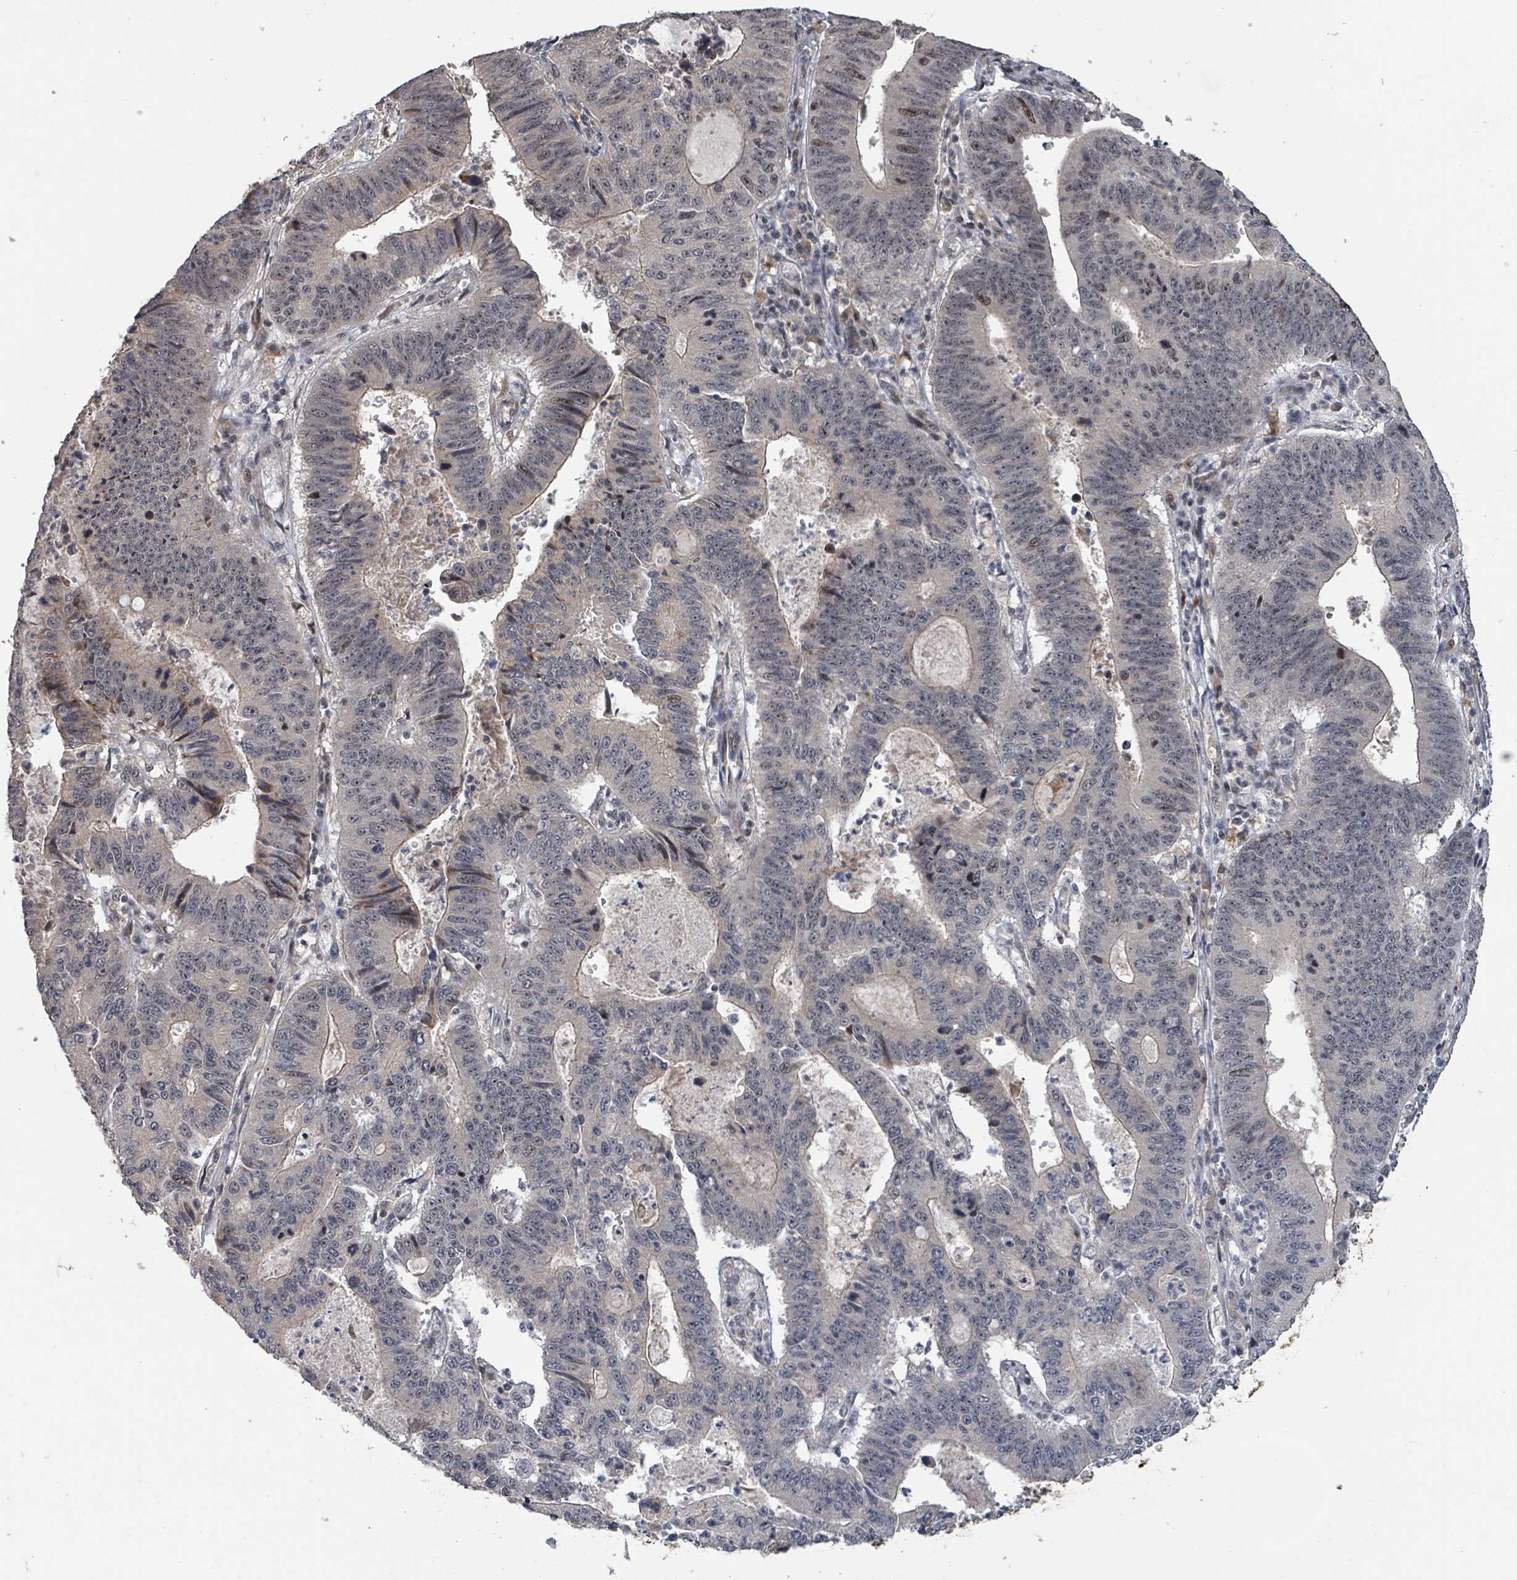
{"staining": {"intensity": "moderate", "quantity": "<25%", "location": "nuclear"}, "tissue": "stomach cancer", "cell_type": "Tumor cells", "image_type": "cancer", "snomed": [{"axis": "morphology", "description": "Adenocarcinoma, NOS"}, {"axis": "topography", "description": "Stomach"}], "caption": "This image exhibits immunohistochemistry (IHC) staining of stomach cancer (adenocarcinoma), with low moderate nuclear expression in about <25% of tumor cells.", "gene": "ZBTB14", "patient": {"sex": "male", "age": 59}}